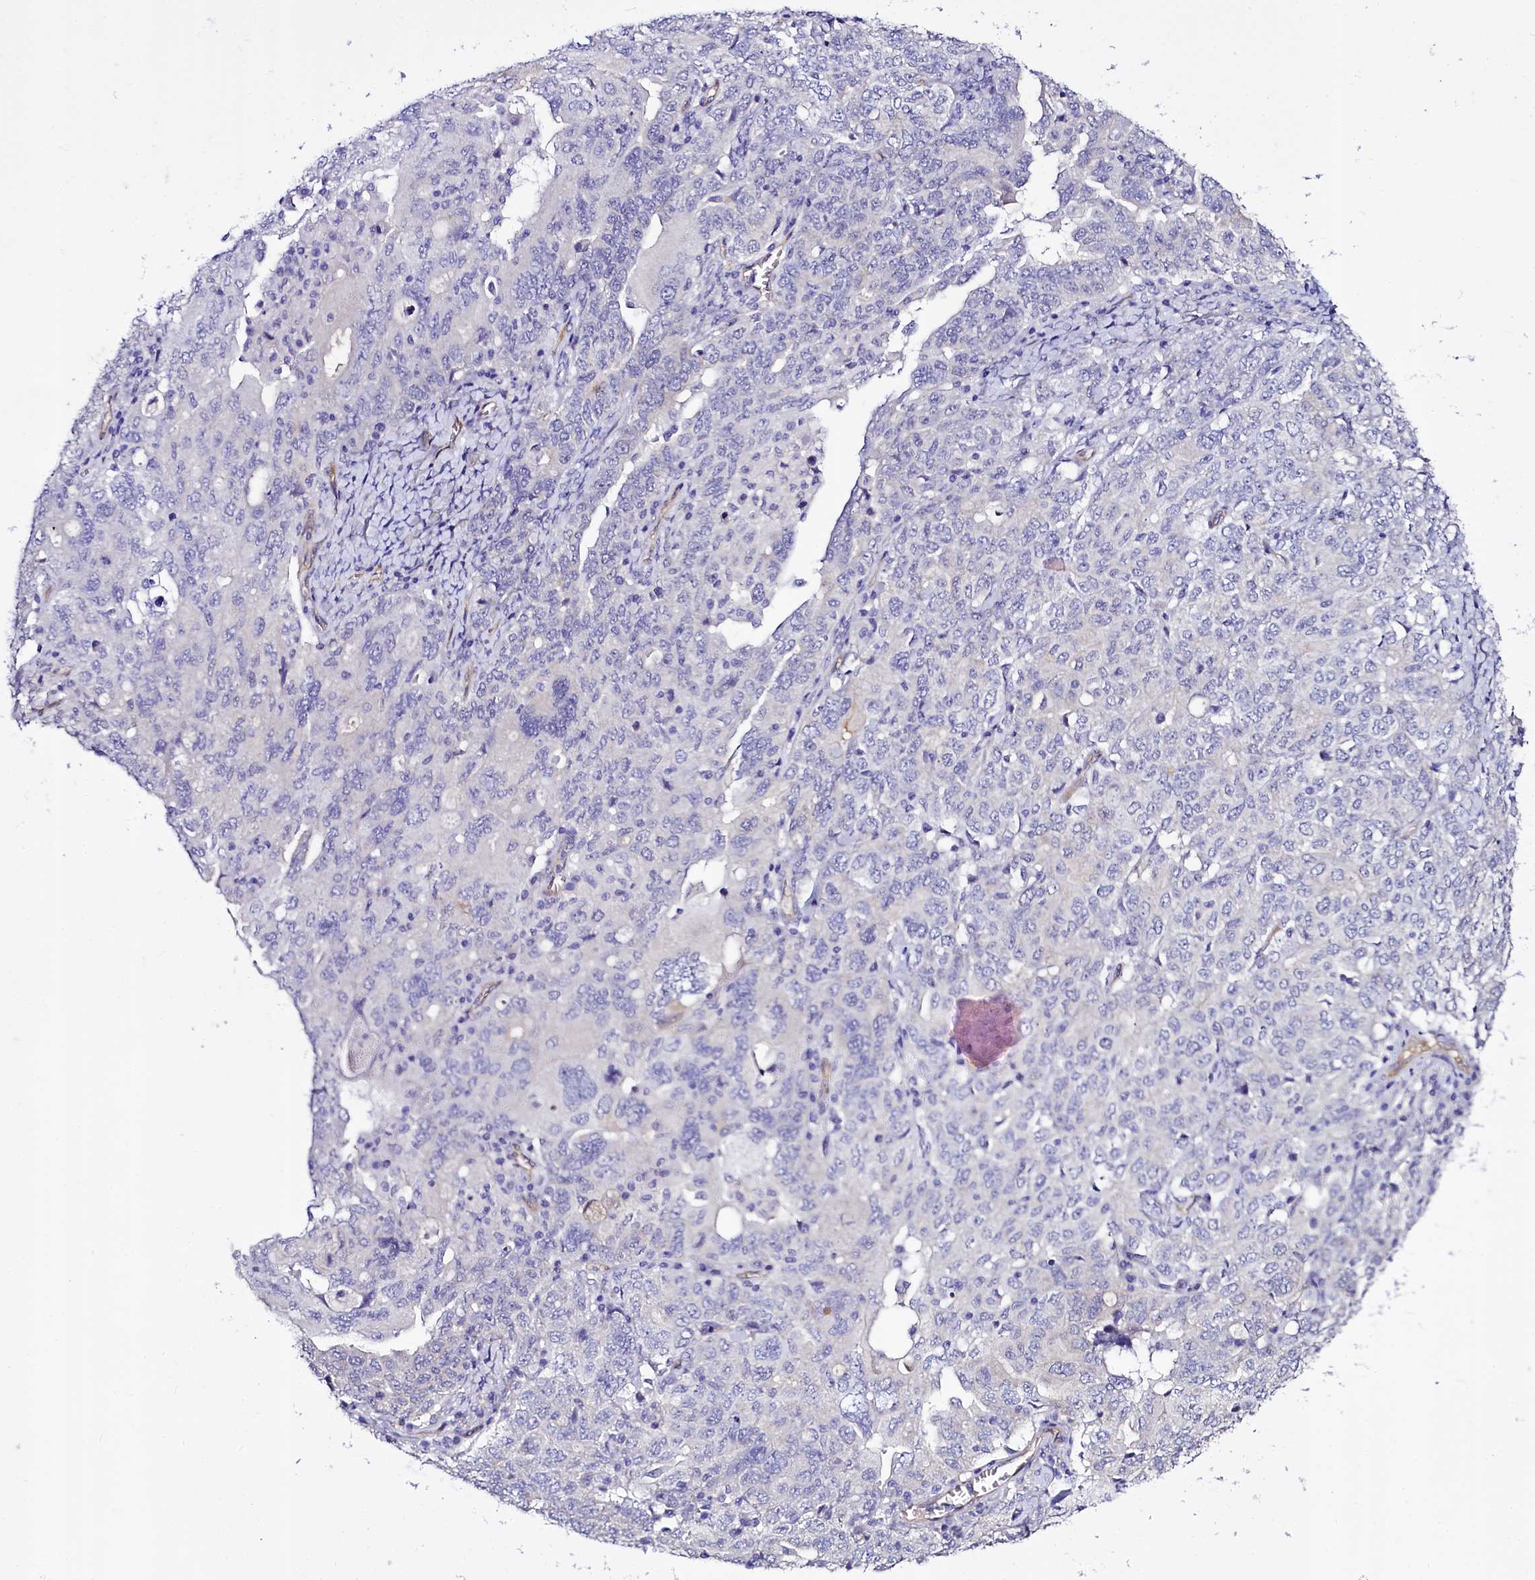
{"staining": {"intensity": "negative", "quantity": "none", "location": "none"}, "tissue": "ovarian cancer", "cell_type": "Tumor cells", "image_type": "cancer", "snomed": [{"axis": "morphology", "description": "Carcinoma, endometroid"}, {"axis": "topography", "description": "Ovary"}], "caption": "Tumor cells show no significant protein expression in endometroid carcinoma (ovarian). (IHC, brightfield microscopy, high magnification).", "gene": "STXBP1", "patient": {"sex": "female", "age": 62}}